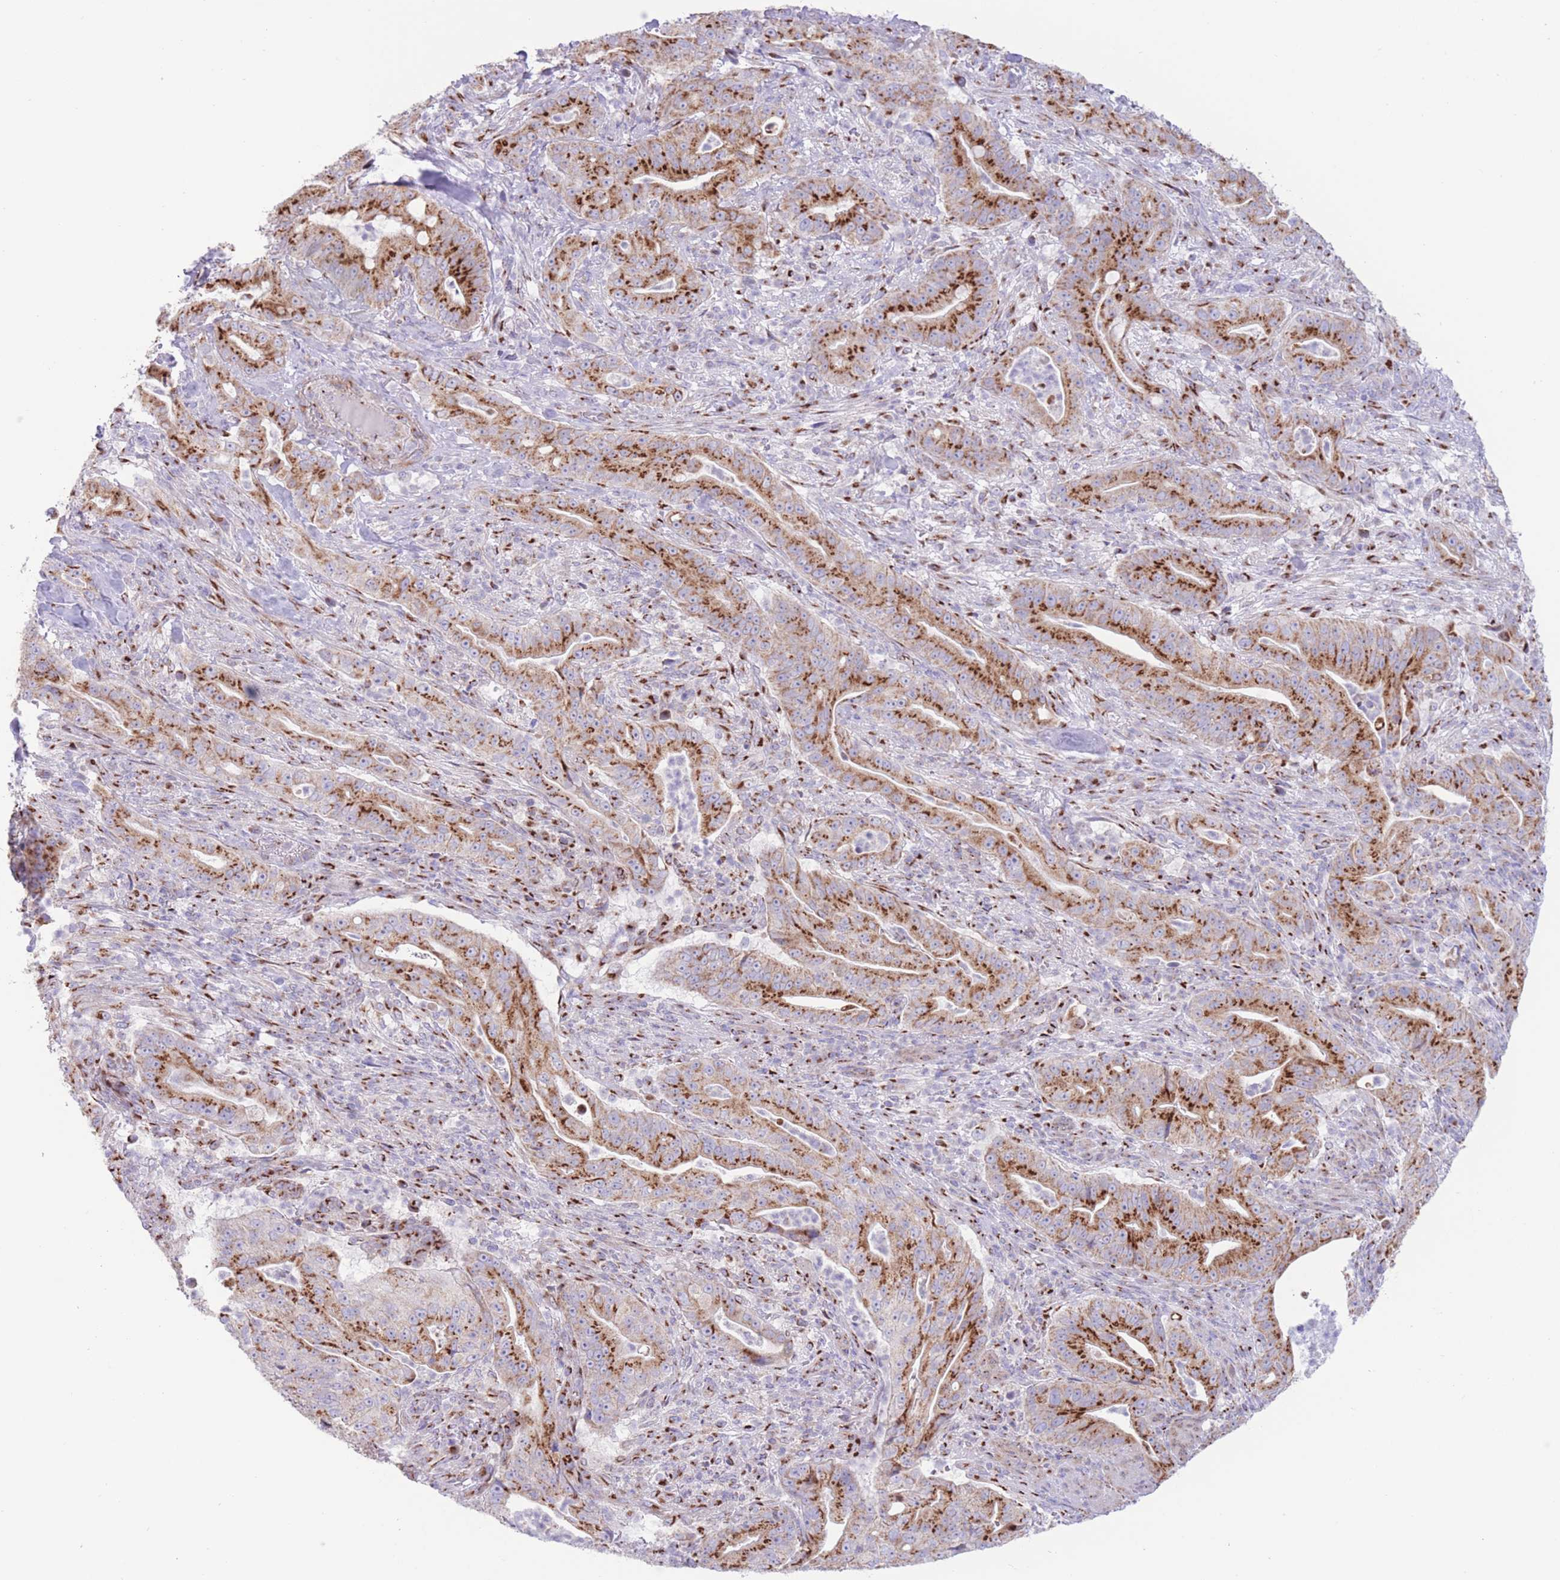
{"staining": {"intensity": "strong", "quantity": "25%-75%", "location": "cytoplasmic/membranous"}, "tissue": "pancreatic cancer", "cell_type": "Tumor cells", "image_type": "cancer", "snomed": [{"axis": "morphology", "description": "Adenocarcinoma, NOS"}, {"axis": "topography", "description": "Pancreas"}], "caption": "High-magnification brightfield microscopy of pancreatic cancer stained with DAB (3,3'-diaminobenzidine) (brown) and counterstained with hematoxylin (blue). tumor cells exhibit strong cytoplasmic/membranous expression is identified in about25%-75% of cells. (DAB = brown stain, brightfield microscopy at high magnification).", "gene": "MPND", "patient": {"sex": "male", "age": 71}}